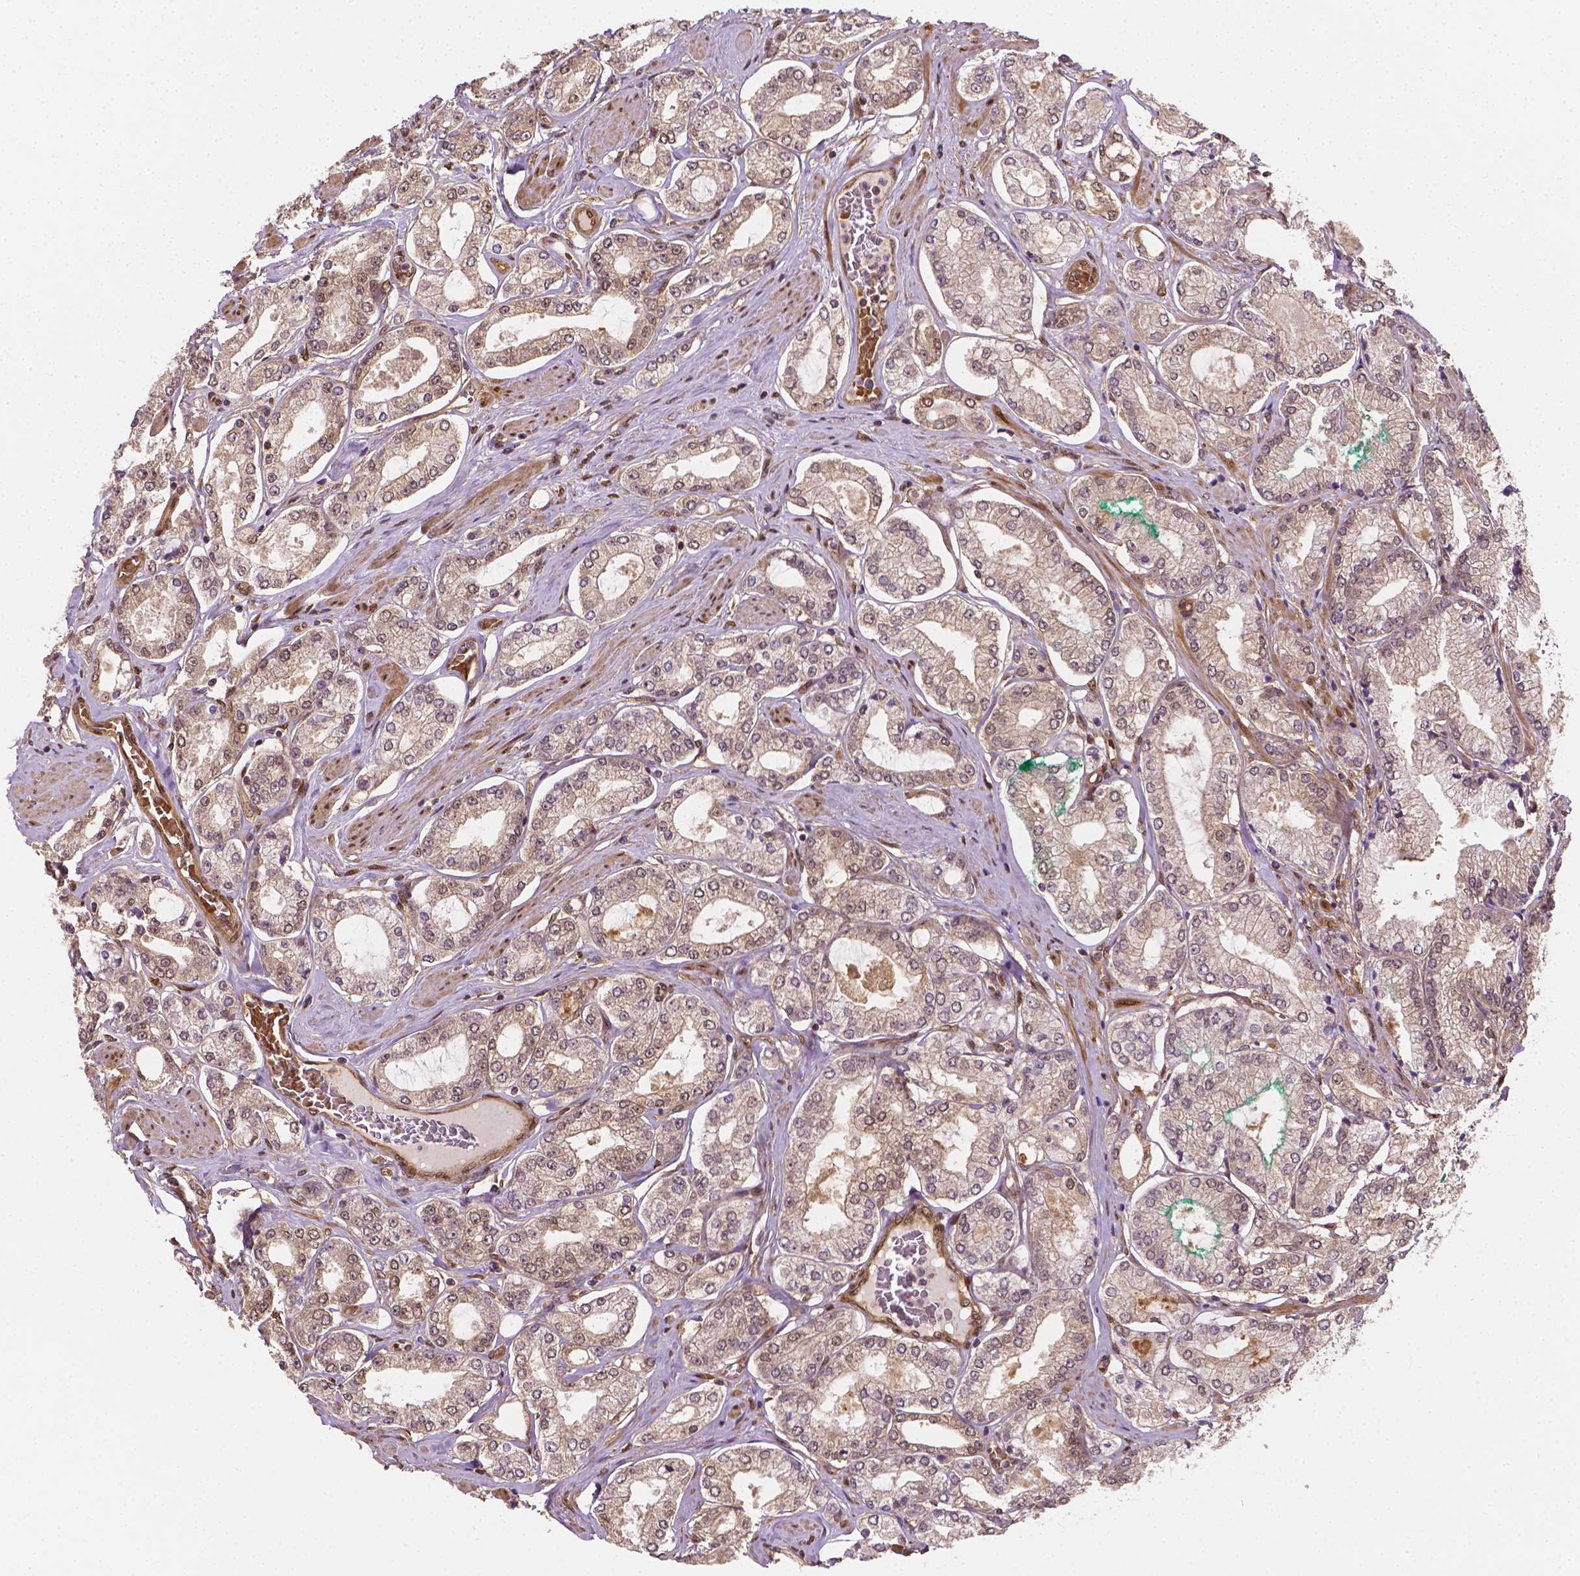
{"staining": {"intensity": "negative", "quantity": "none", "location": "none"}, "tissue": "prostate cancer", "cell_type": "Tumor cells", "image_type": "cancer", "snomed": [{"axis": "morphology", "description": "Adenocarcinoma, High grade"}, {"axis": "topography", "description": "Prostate"}], "caption": "This is a image of immunohistochemistry staining of prostate high-grade adenocarcinoma, which shows no positivity in tumor cells. (Immunohistochemistry, brightfield microscopy, high magnification).", "gene": "YAP1", "patient": {"sex": "male", "age": 68}}